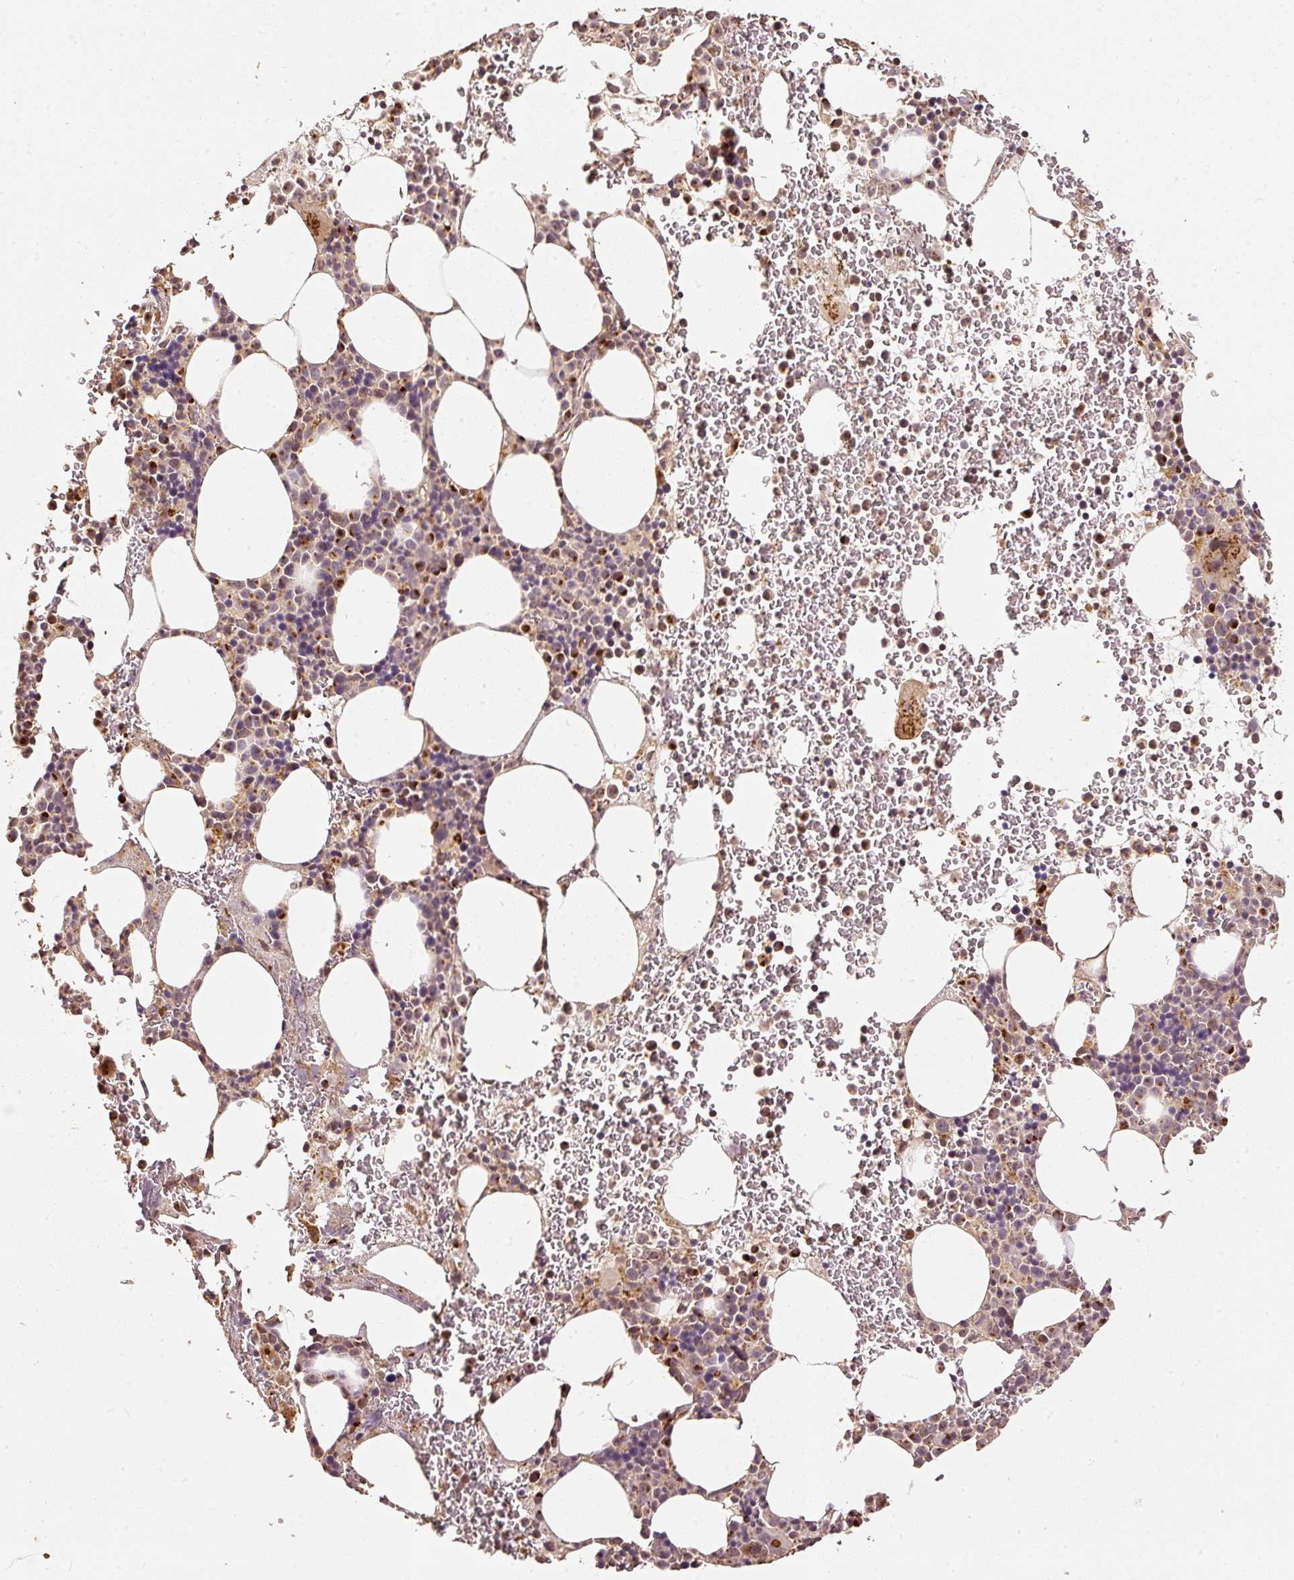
{"staining": {"intensity": "moderate", "quantity": "25%-75%", "location": "cytoplasmic/membranous"}, "tissue": "bone marrow", "cell_type": "Hematopoietic cells", "image_type": "normal", "snomed": [{"axis": "morphology", "description": "Normal tissue, NOS"}, {"axis": "topography", "description": "Bone marrow"}], "caption": "Moderate cytoplasmic/membranous positivity for a protein is seen in approximately 25%-75% of hematopoietic cells of unremarkable bone marrow using IHC.", "gene": "FUT8", "patient": {"sex": "male", "age": 62}}